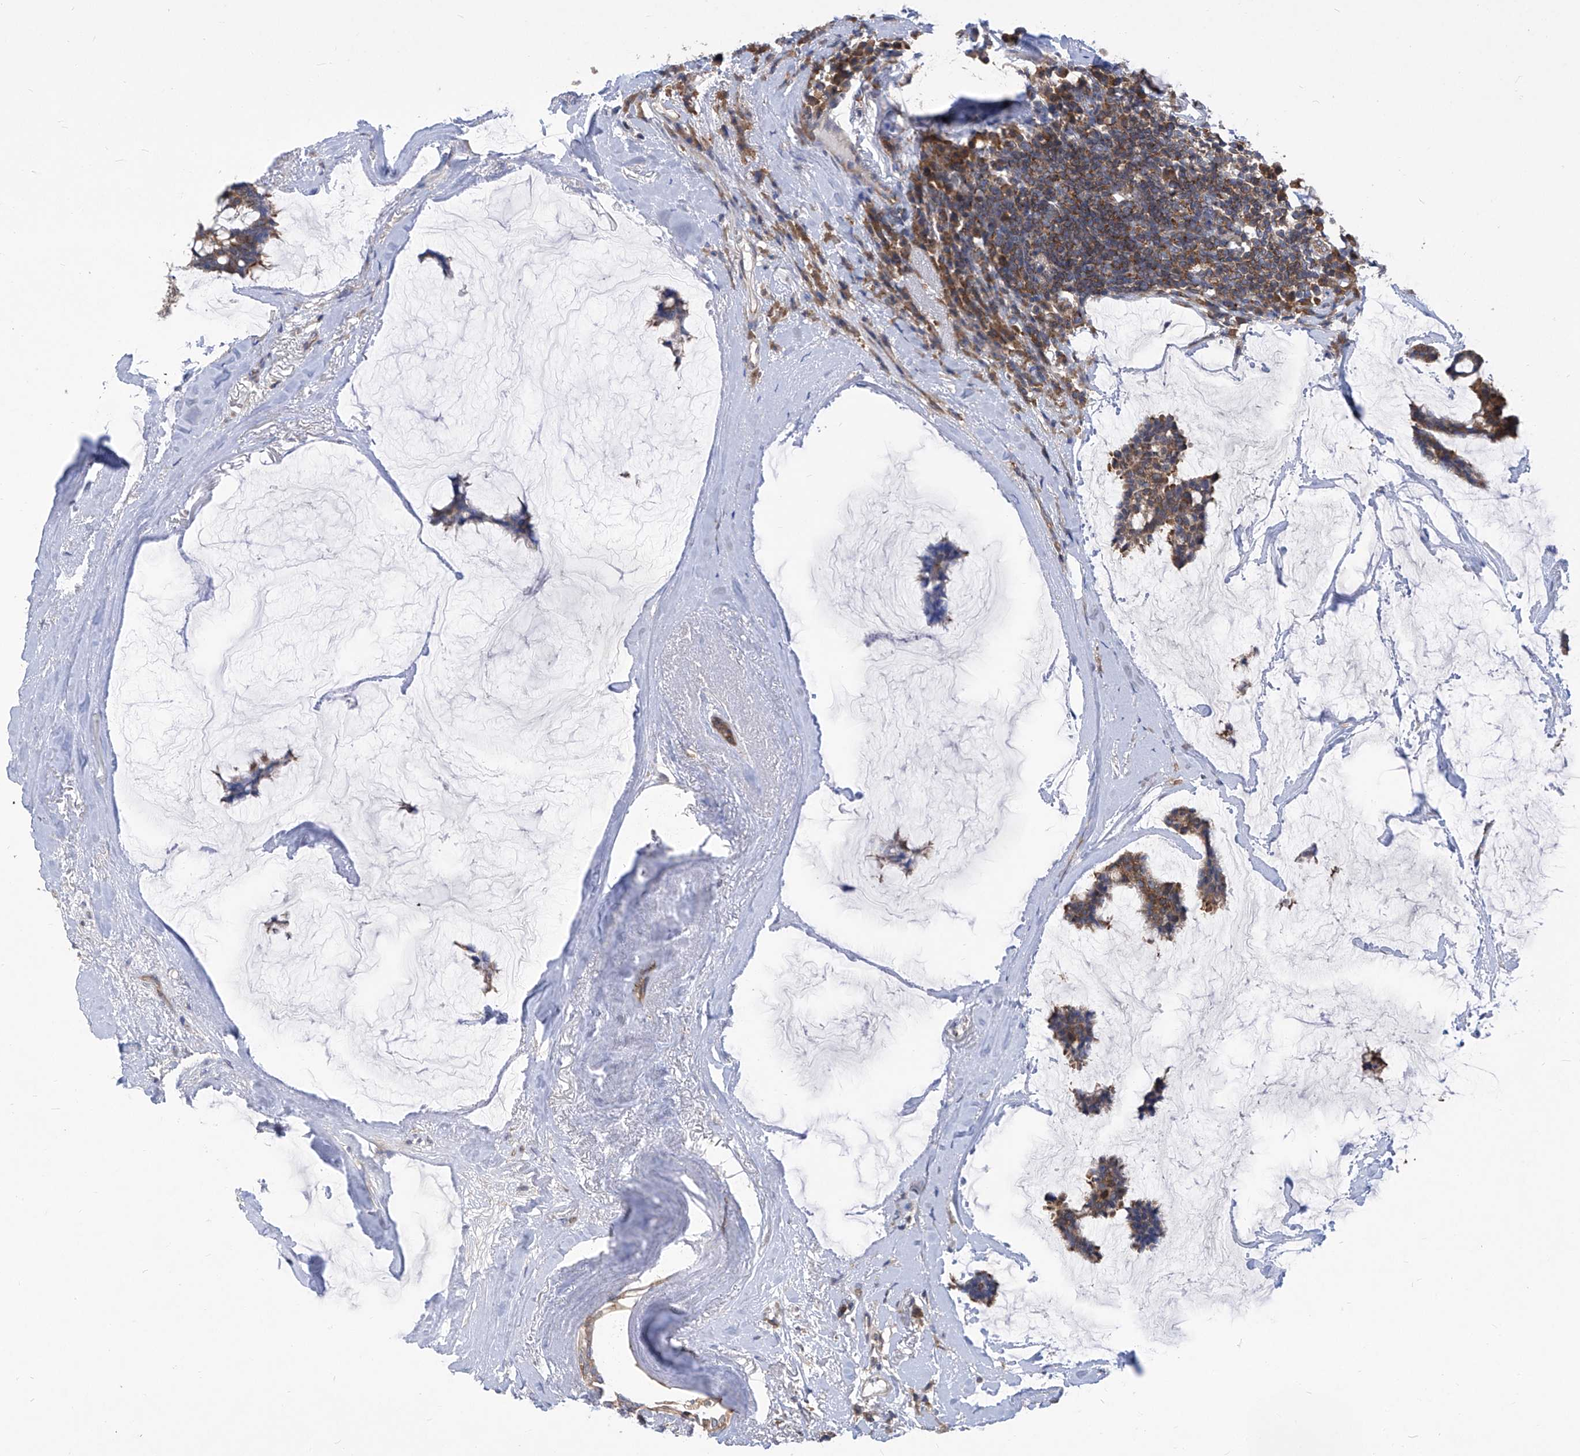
{"staining": {"intensity": "moderate", "quantity": ">75%", "location": "cytoplasmic/membranous"}, "tissue": "breast cancer", "cell_type": "Tumor cells", "image_type": "cancer", "snomed": [{"axis": "morphology", "description": "Duct carcinoma"}, {"axis": "topography", "description": "Breast"}], "caption": "Immunohistochemistry of breast cancer displays medium levels of moderate cytoplasmic/membranous expression in about >75% of tumor cells.", "gene": "EIF3M", "patient": {"sex": "female", "age": 93}}